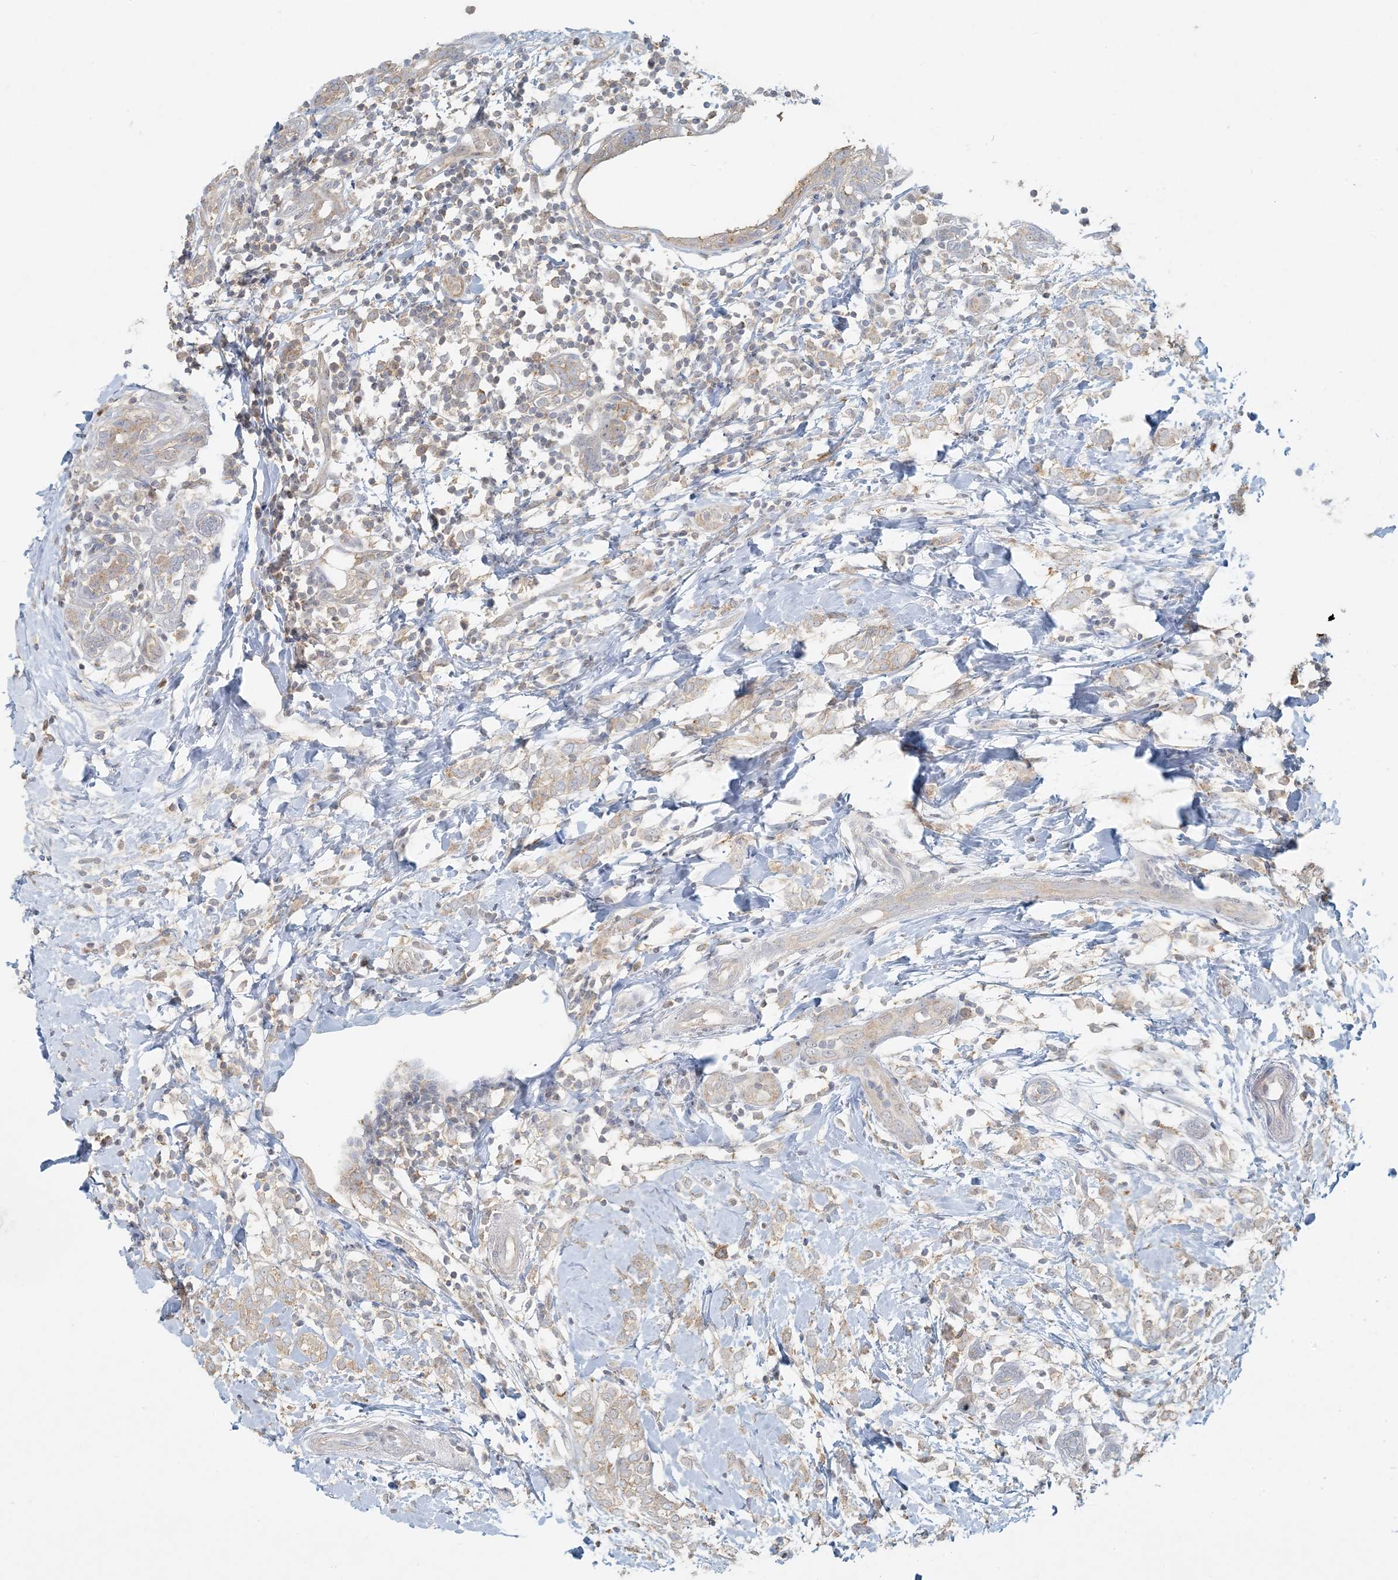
{"staining": {"intensity": "weak", "quantity": "25%-75%", "location": "cytoplasmic/membranous"}, "tissue": "breast cancer", "cell_type": "Tumor cells", "image_type": "cancer", "snomed": [{"axis": "morphology", "description": "Normal tissue, NOS"}, {"axis": "morphology", "description": "Lobular carcinoma"}, {"axis": "topography", "description": "Breast"}], "caption": "Human lobular carcinoma (breast) stained with a brown dye shows weak cytoplasmic/membranous positive staining in about 25%-75% of tumor cells.", "gene": "HACL1", "patient": {"sex": "female", "age": 47}}